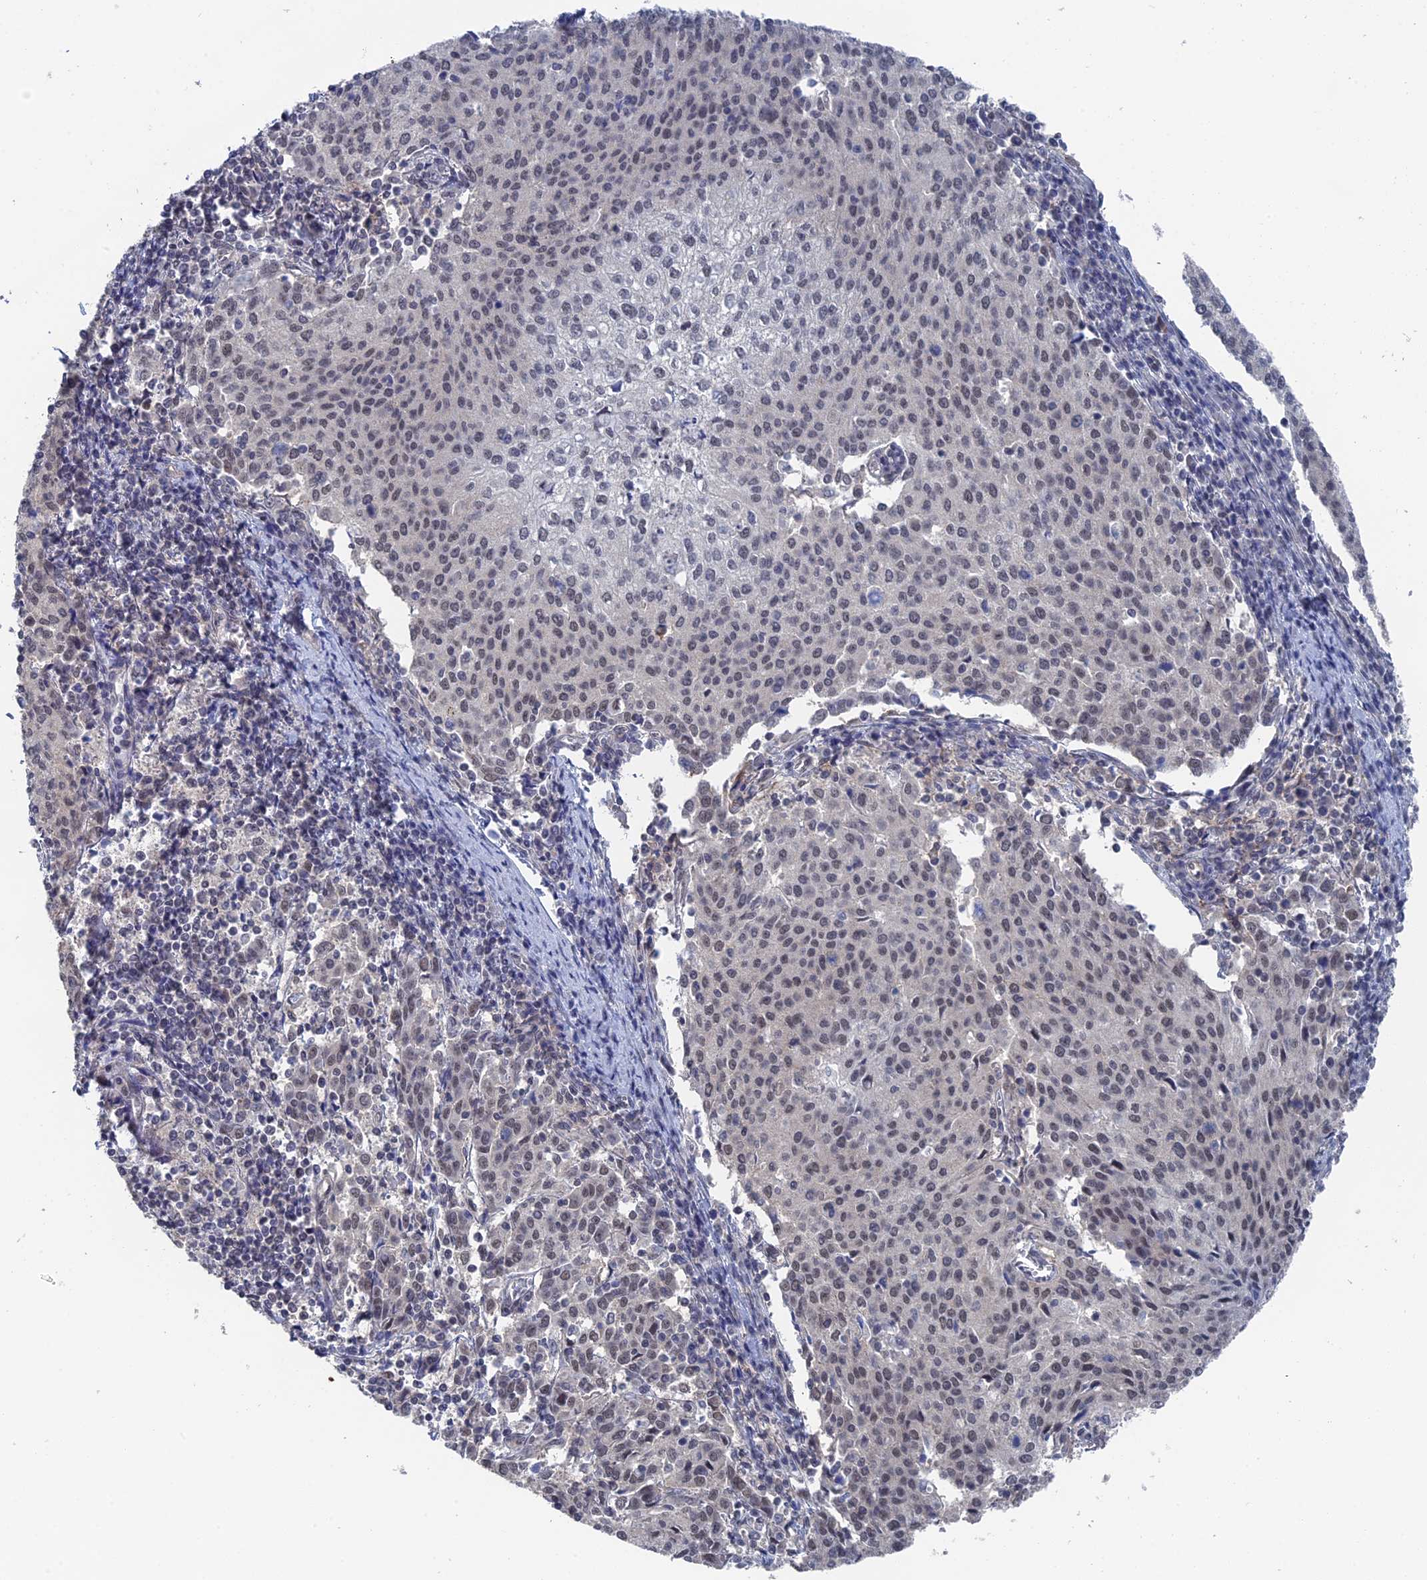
{"staining": {"intensity": "weak", "quantity": "25%-75%", "location": "nuclear"}, "tissue": "cervical cancer", "cell_type": "Tumor cells", "image_type": "cancer", "snomed": [{"axis": "morphology", "description": "Squamous cell carcinoma, NOS"}, {"axis": "topography", "description": "Cervix"}], "caption": "Cervical cancer stained with DAB (3,3'-diaminobenzidine) immunohistochemistry demonstrates low levels of weak nuclear positivity in about 25%-75% of tumor cells. Immunohistochemistry stains the protein of interest in brown and the nuclei are stained blue.", "gene": "TSSC4", "patient": {"sex": "female", "age": 46}}